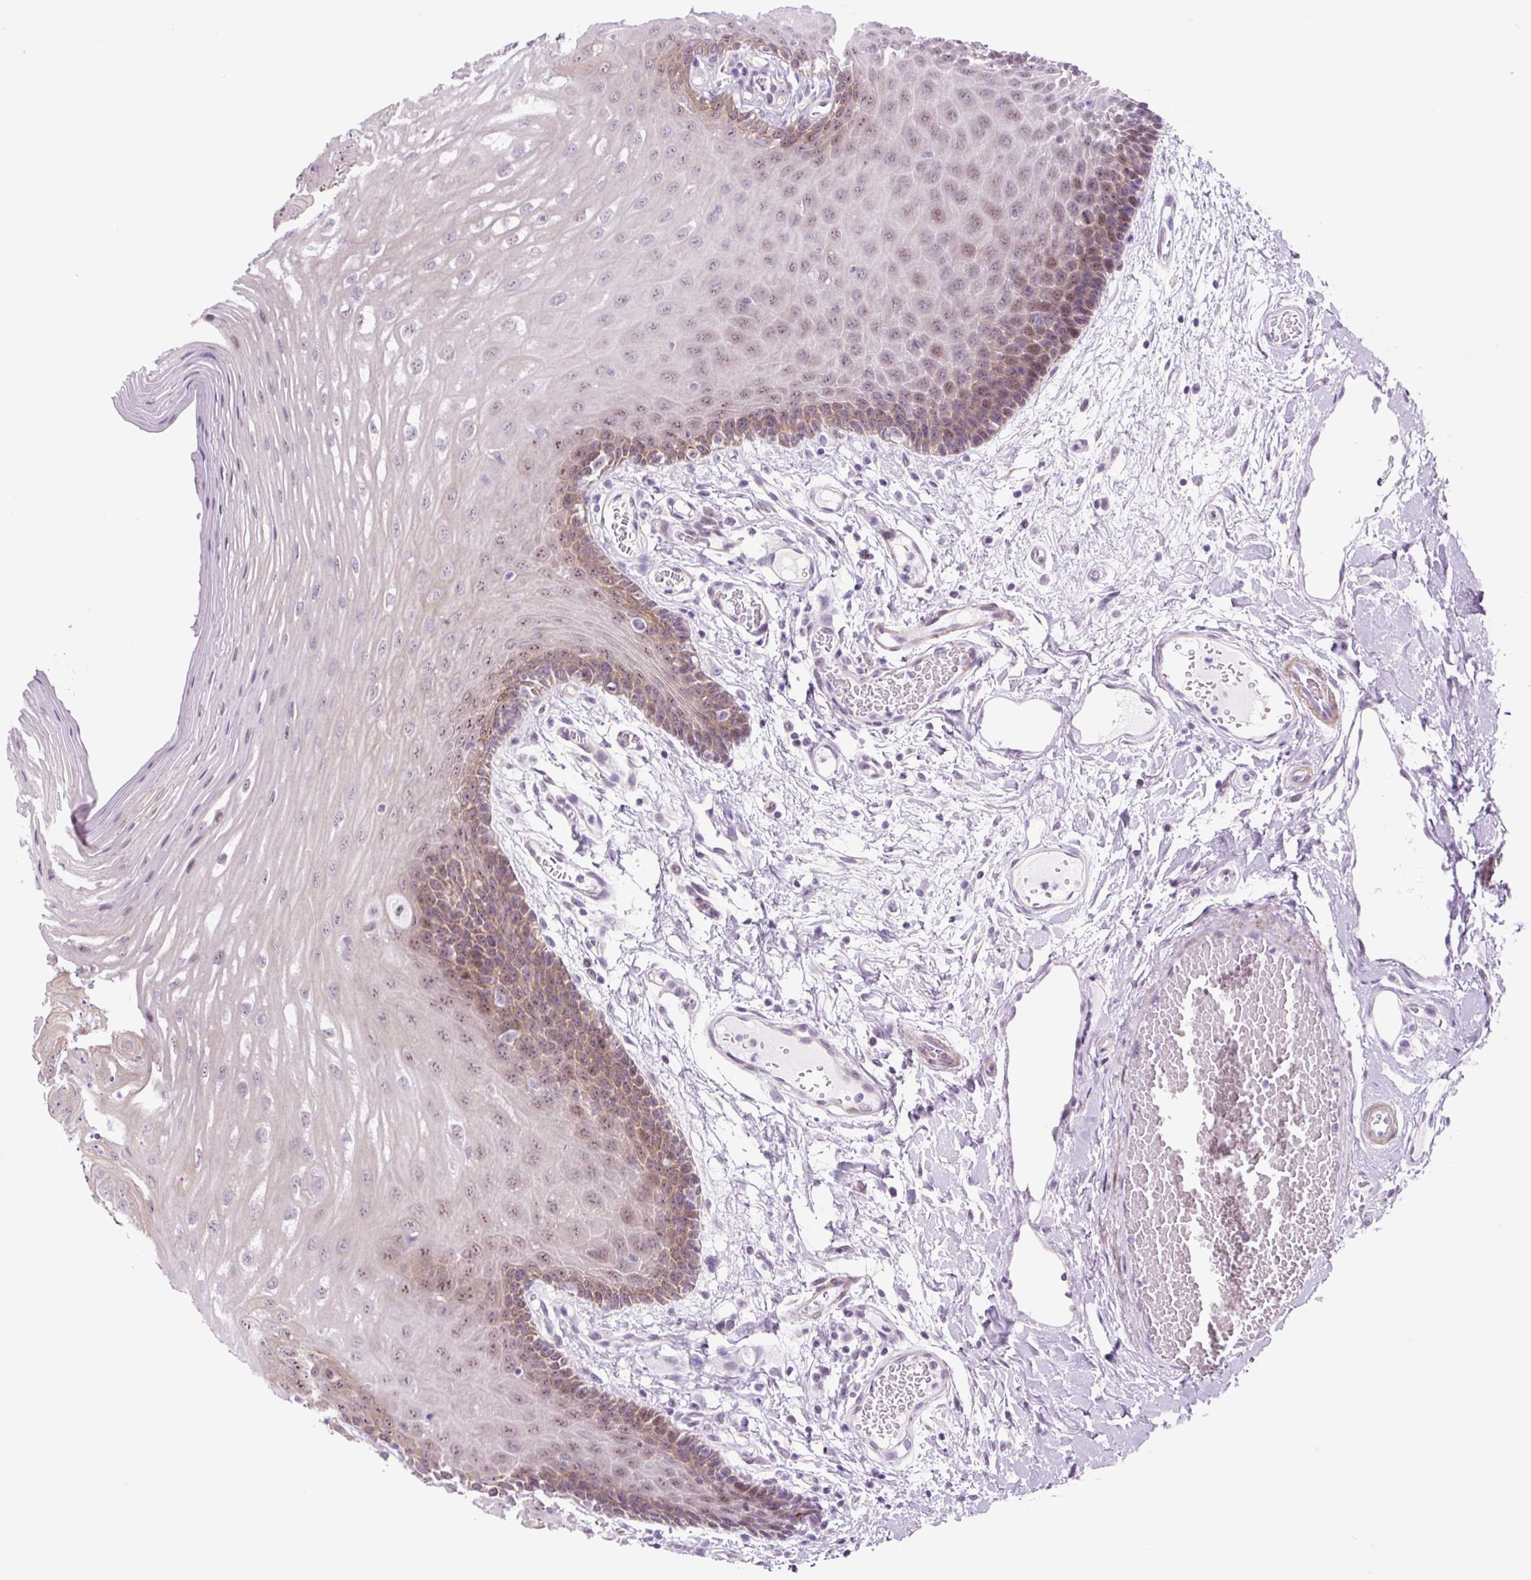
{"staining": {"intensity": "moderate", "quantity": "25%-75%", "location": "cytoplasmic/membranous,nuclear"}, "tissue": "oral mucosa", "cell_type": "Squamous epithelial cells", "image_type": "normal", "snomed": [{"axis": "morphology", "description": "Normal tissue, NOS"}, {"axis": "topography", "description": "Oral tissue"}, {"axis": "topography", "description": "Tounge, NOS"}], "caption": "DAB immunohistochemical staining of normal oral mucosa exhibits moderate cytoplasmic/membranous,nuclear protein expression in approximately 25%-75% of squamous epithelial cells. (DAB (3,3'-diaminobenzidine) IHC, brown staining for protein, blue staining for nuclei).", "gene": "RRS1", "patient": {"sex": "female", "age": 60}}